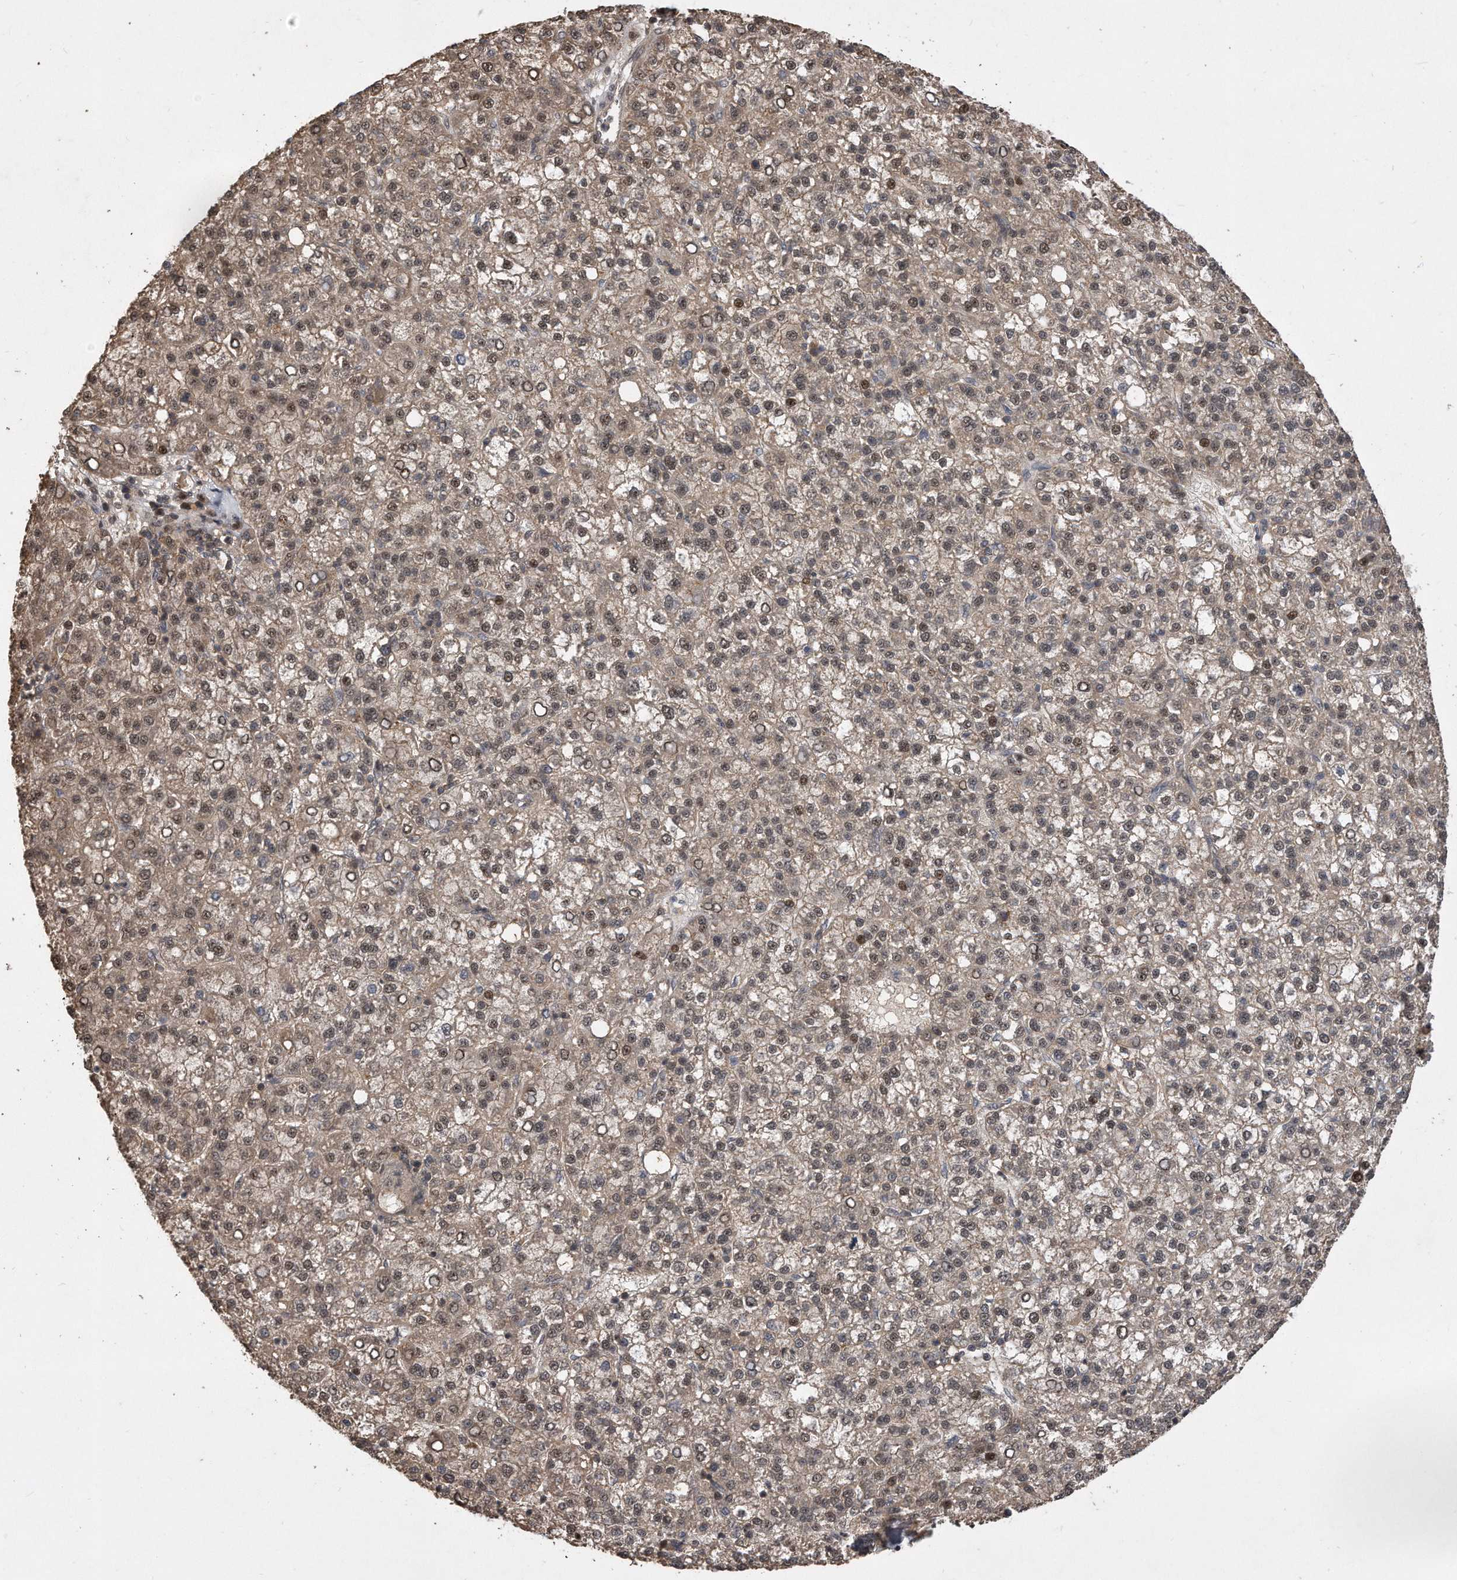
{"staining": {"intensity": "weak", "quantity": "25%-75%", "location": "cytoplasmic/membranous,nuclear"}, "tissue": "liver cancer", "cell_type": "Tumor cells", "image_type": "cancer", "snomed": [{"axis": "morphology", "description": "Carcinoma, Hepatocellular, NOS"}, {"axis": "topography", "description": "Liver"}], "caption": "The immunohistochemical stain shows weak cytoplasmic/membranous and nuclear staining in tumor cells of hepatocellular carcinoma (liver) tissue. (DAB = brown stain, brightfield microscopy at high magnification).", "gene": "PGBD2", "patient": {"sex": "female", "age": 58}}